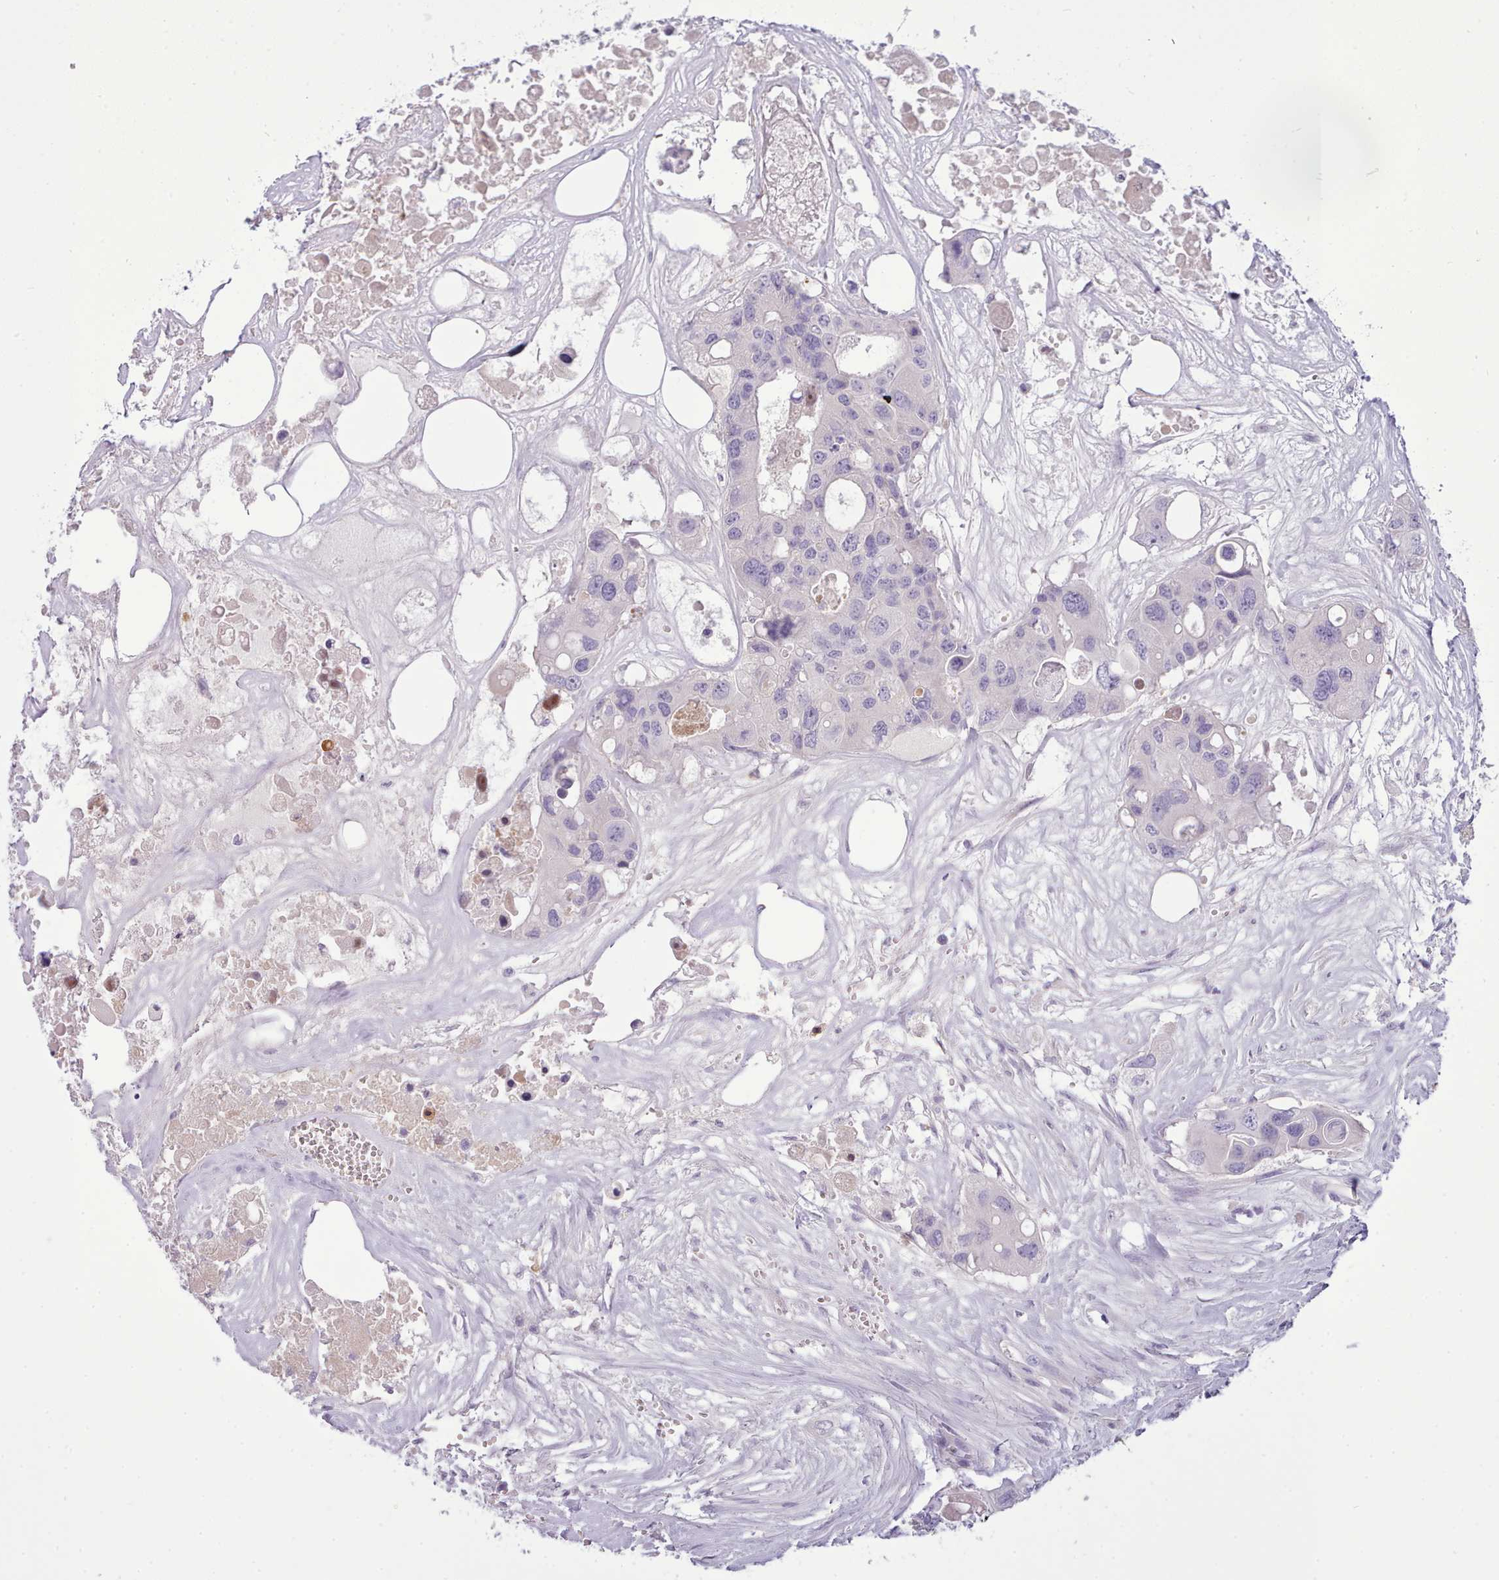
{"staining": {"intensity": "negative", "quantity": "none", "location": "none"}, "tissue": "colorectal cancer", "cell_type": "Tumor cells", "image_type": "cancer", "snomed": [{"axis": "morphology", "description": "Adenocarcinoma, NOS"}, {"axis": "topography", "description": "Colon"}], "caption": "Tumor cells show no significant protein positivity in colorectal cancer (adenocarcinoma).", "gene": "CYP2A13", "patient": {"sex": "male", "age": 77}}